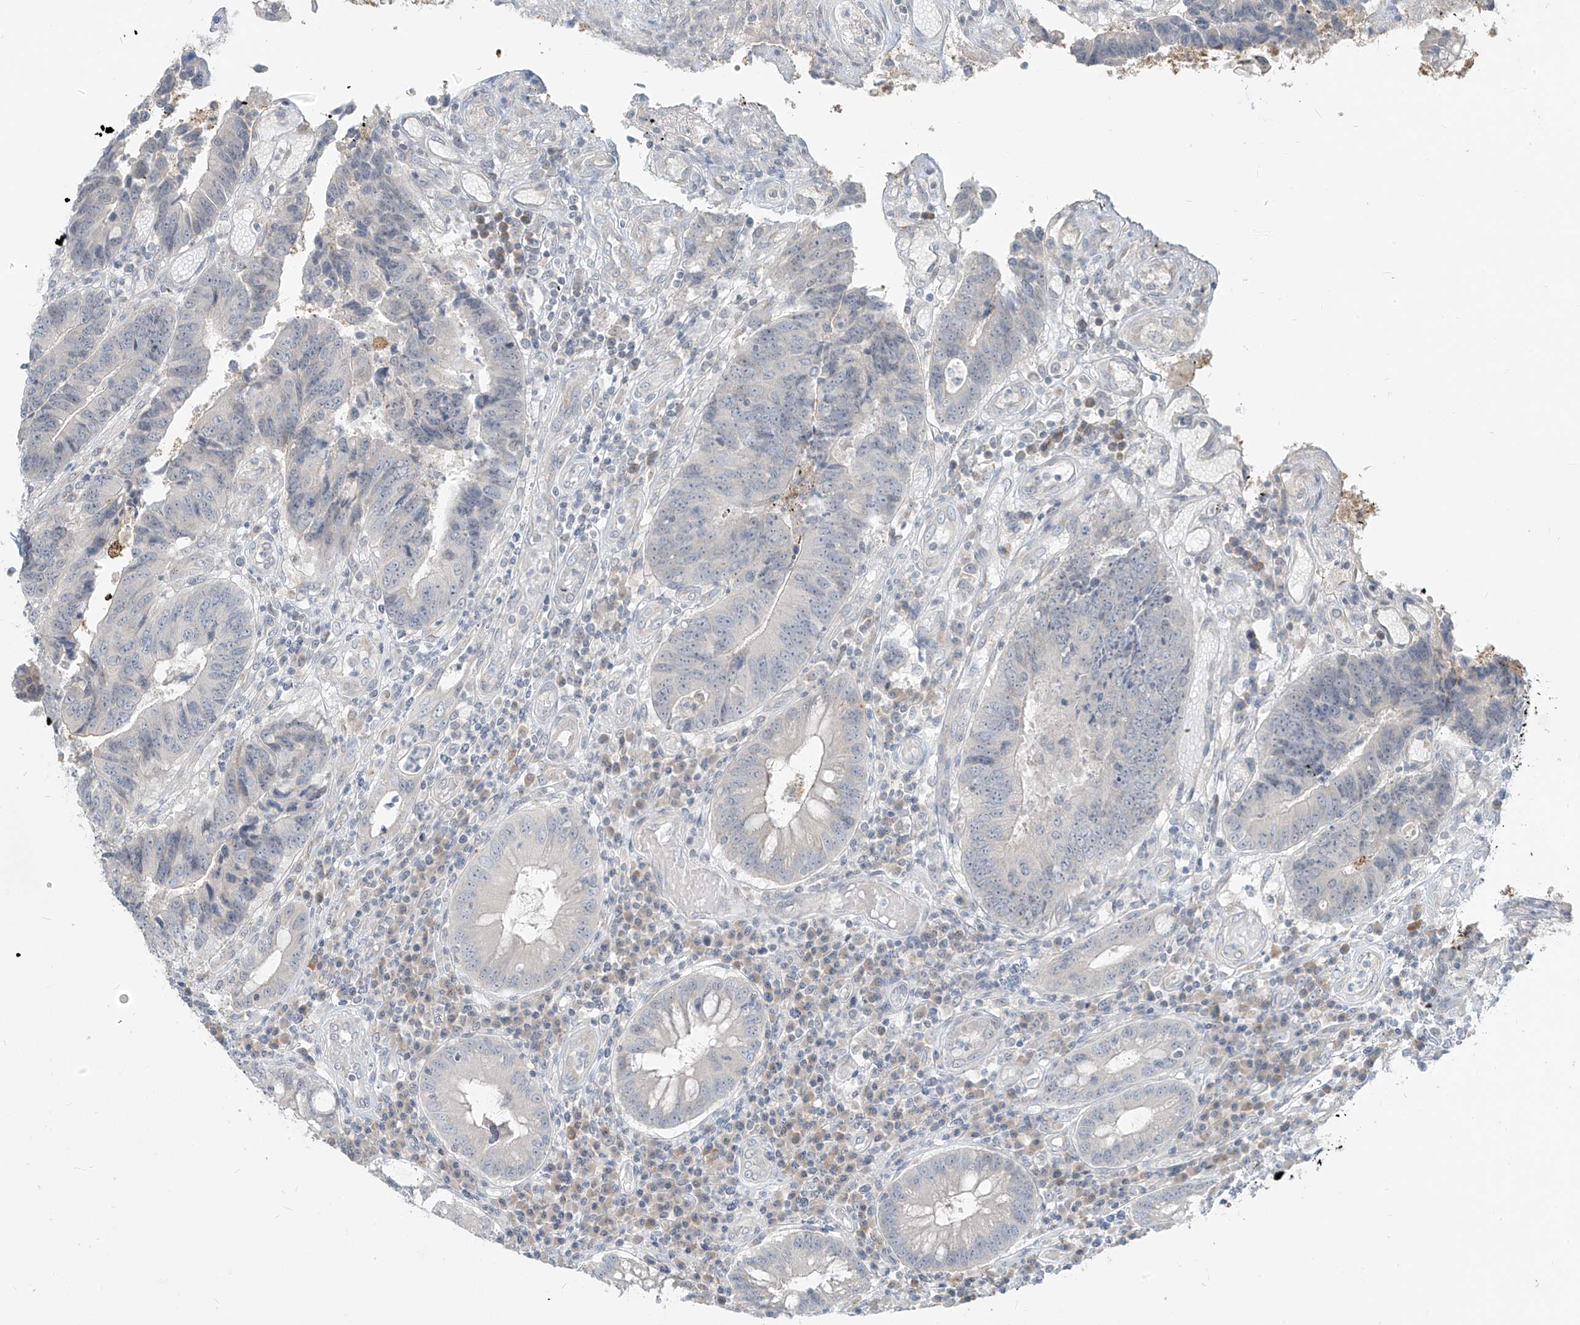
{"staining": {"intensity": "negative", "quantity": "none", "location": "none"}, "tissue": "colorectal cancer", "cell_type": "Tumor cells", "image_type": "cancer", "snomed": [{"axis": "morphology", "description": "Adenocarcinoma, NOS"}, {"axis": "topography", "description": "Rectum"}], "caption": "DAB immunohistochemical staining of human adenocarcinoma (colorectal) displays no significant positivity in tumor cells. Nuclei are stained in blue.", "gene": "C2orf42", "patient": {"sex": "male", "age": 84}}